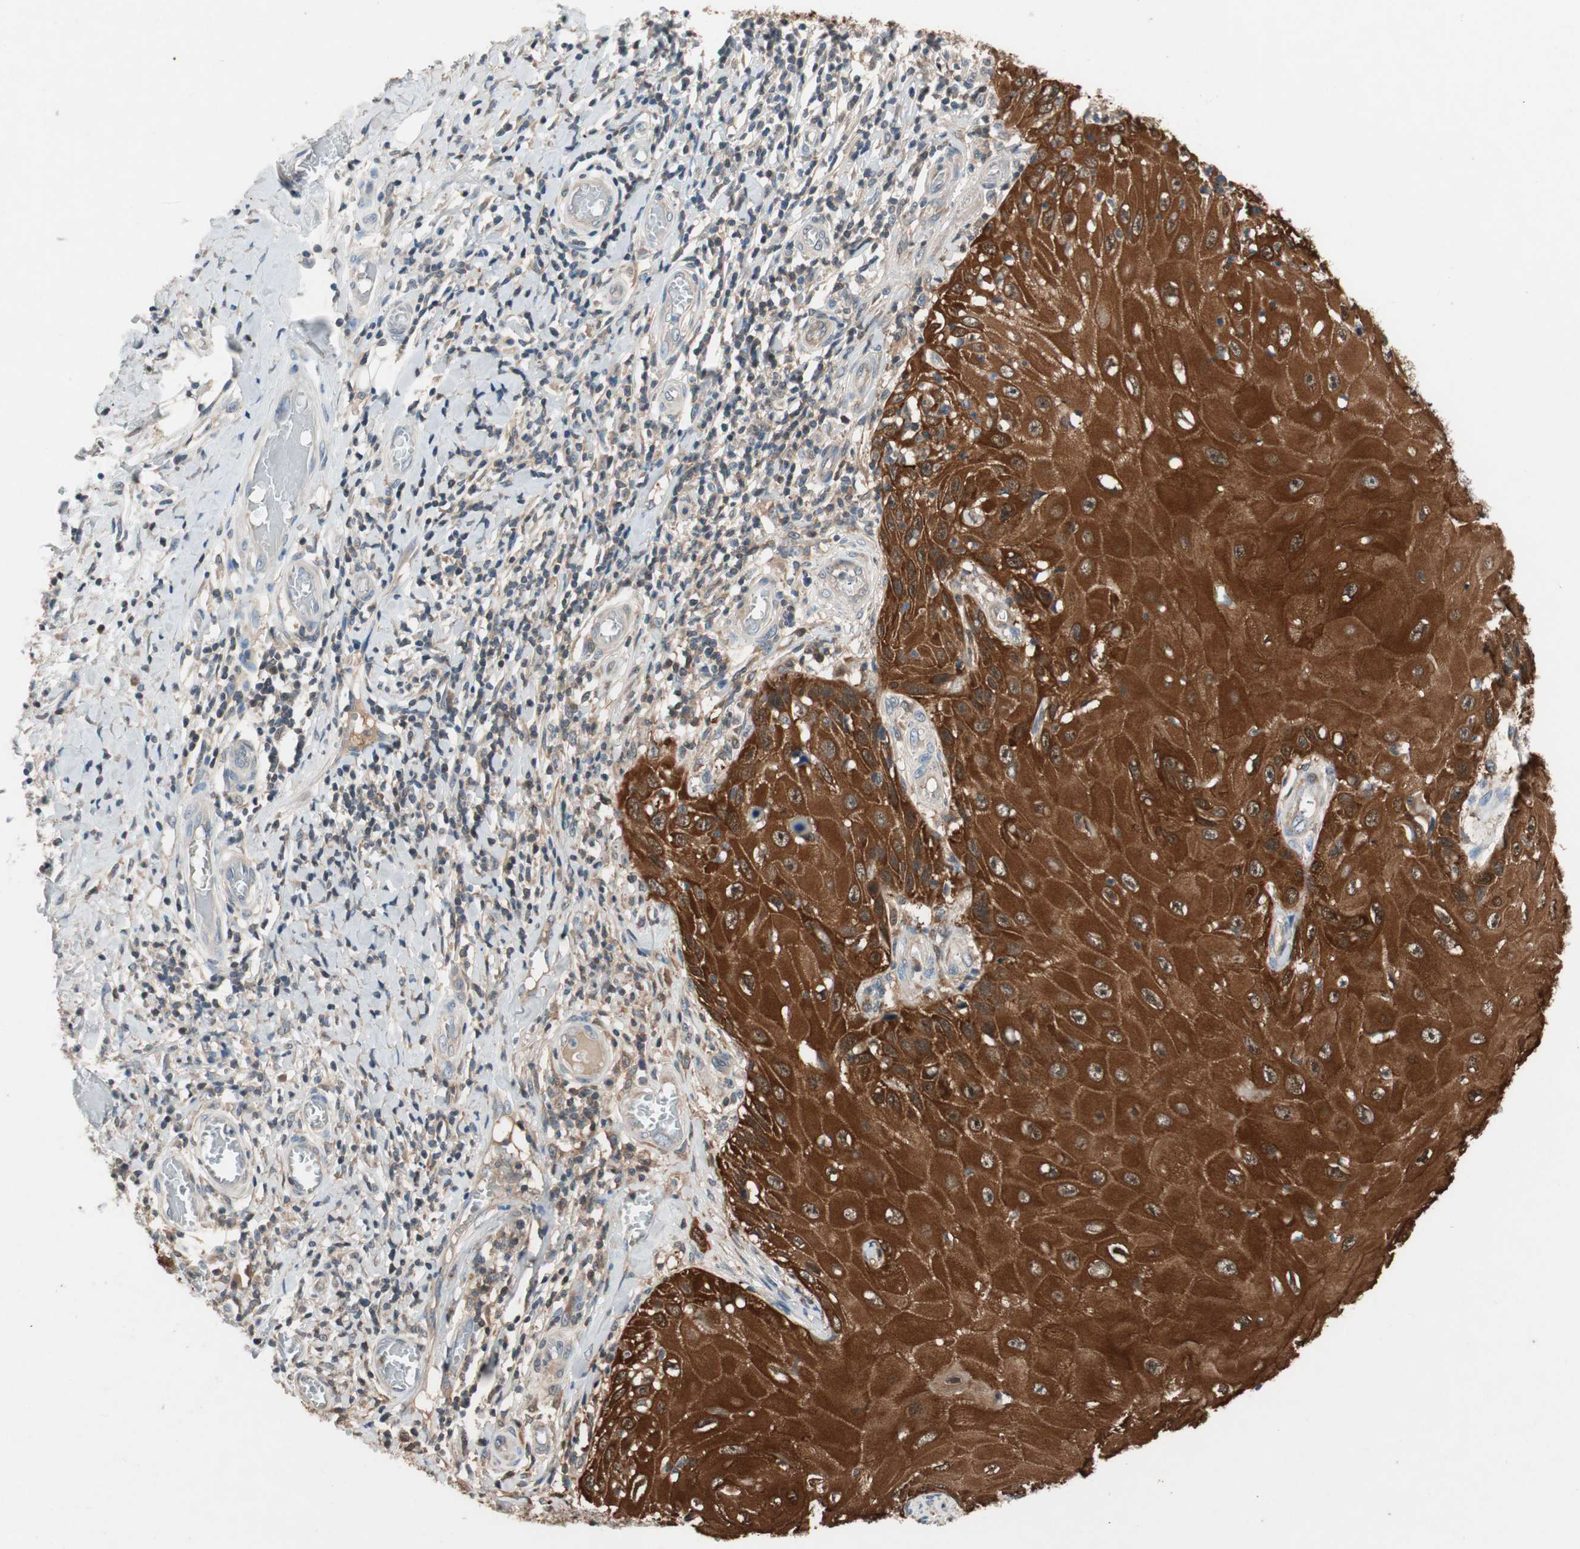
{"staining": {"intensity": "strong", "quantity": ">75%", "location": "cytoplasmic/membranous"}, "tissue": "skin cancer", "cell_type": "Tumor cells", "image_type": "cancer", "snomed": [{"axis": "morphology", "description": "Squamous cell carcinoma, NOS"}, {"axis": "topography", "description": "Skin"}], "caption": "Skin squamous cell carcinoma stained with DAB IHC shows high levels of strong cytoplasmic/membranous expression in approximately >75% of tumor cells.", "gene": "SERPINB5", "patient": {"sex": "female", "age": 73}}